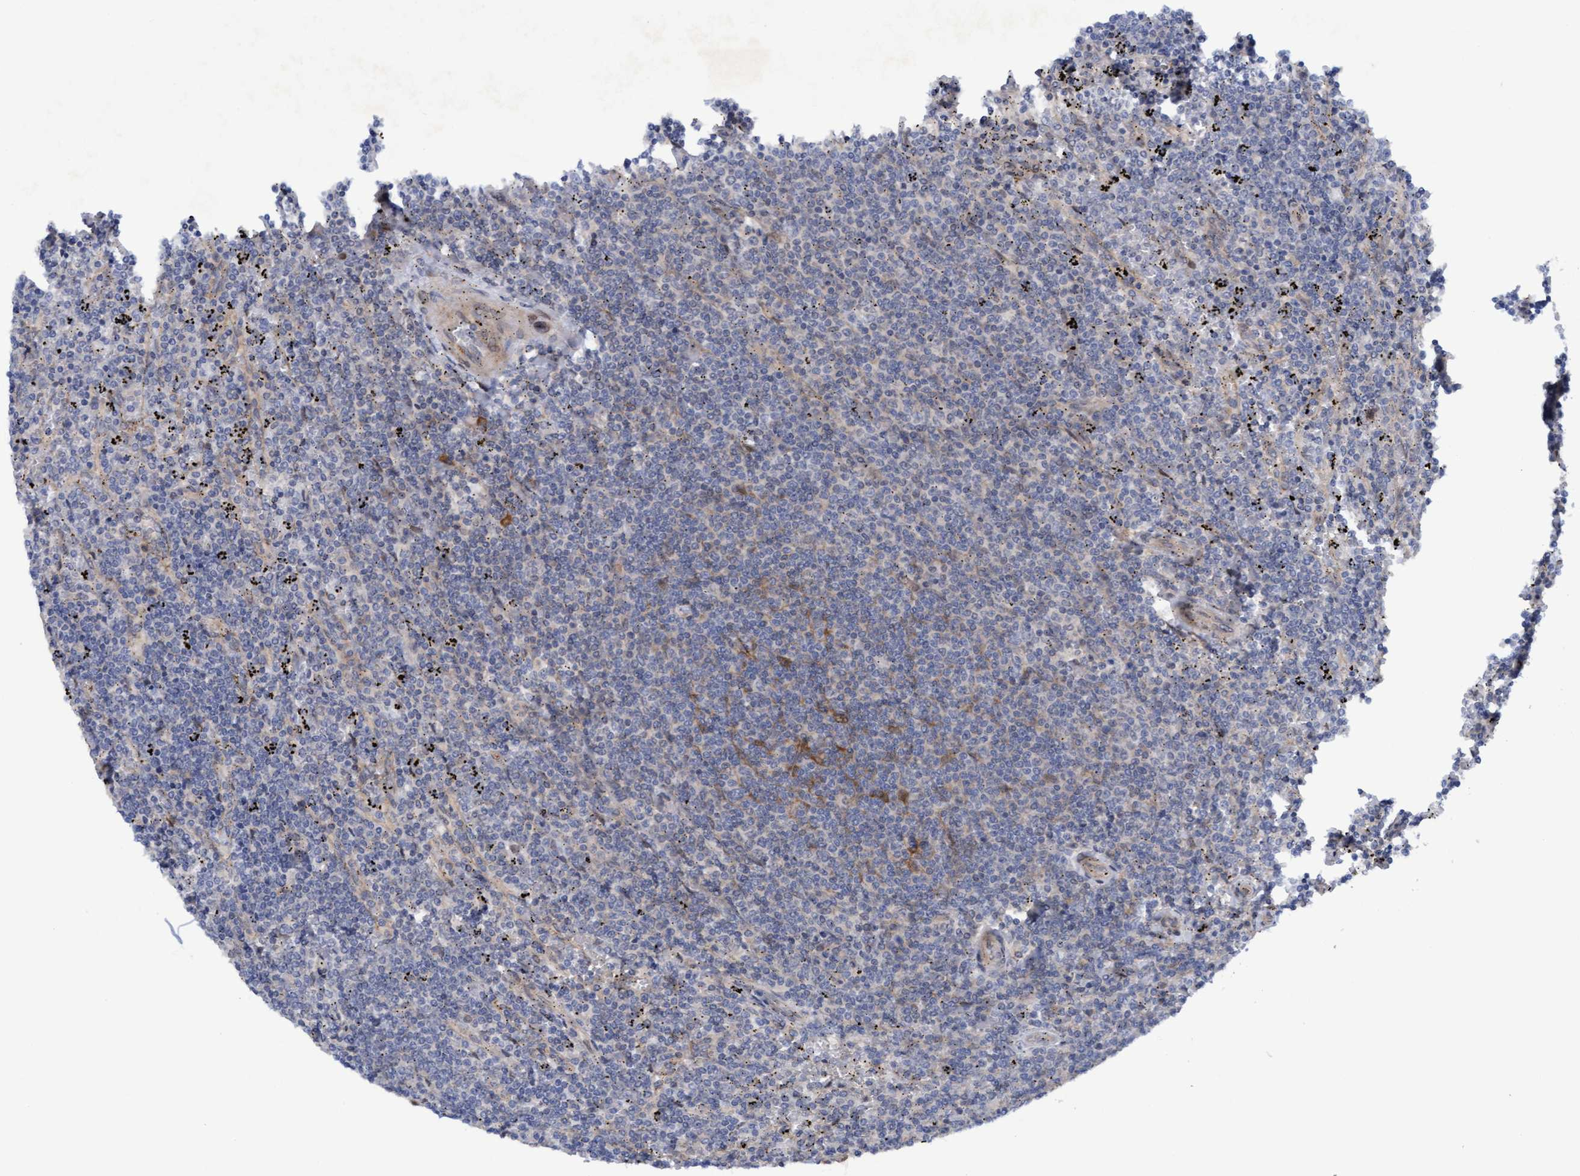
{"staining": {"intensity": "negative", "quantity": "none", "location": "none"}, "tissue": "lymphoma", "cell_type": "Tumor cells", "image_type": "cancer", "snomed": [{"axis": "morphology", "description": "Malignant lymphoma, non-Hodgkin's type, Low grade"}, {"axis": "topography", "description": "Spleen"}], "caption": "There is no significant staining in tumor cells of lymphoma.", "gene": "PLCD1", "patient": {"sex": "female", "age": 50}}